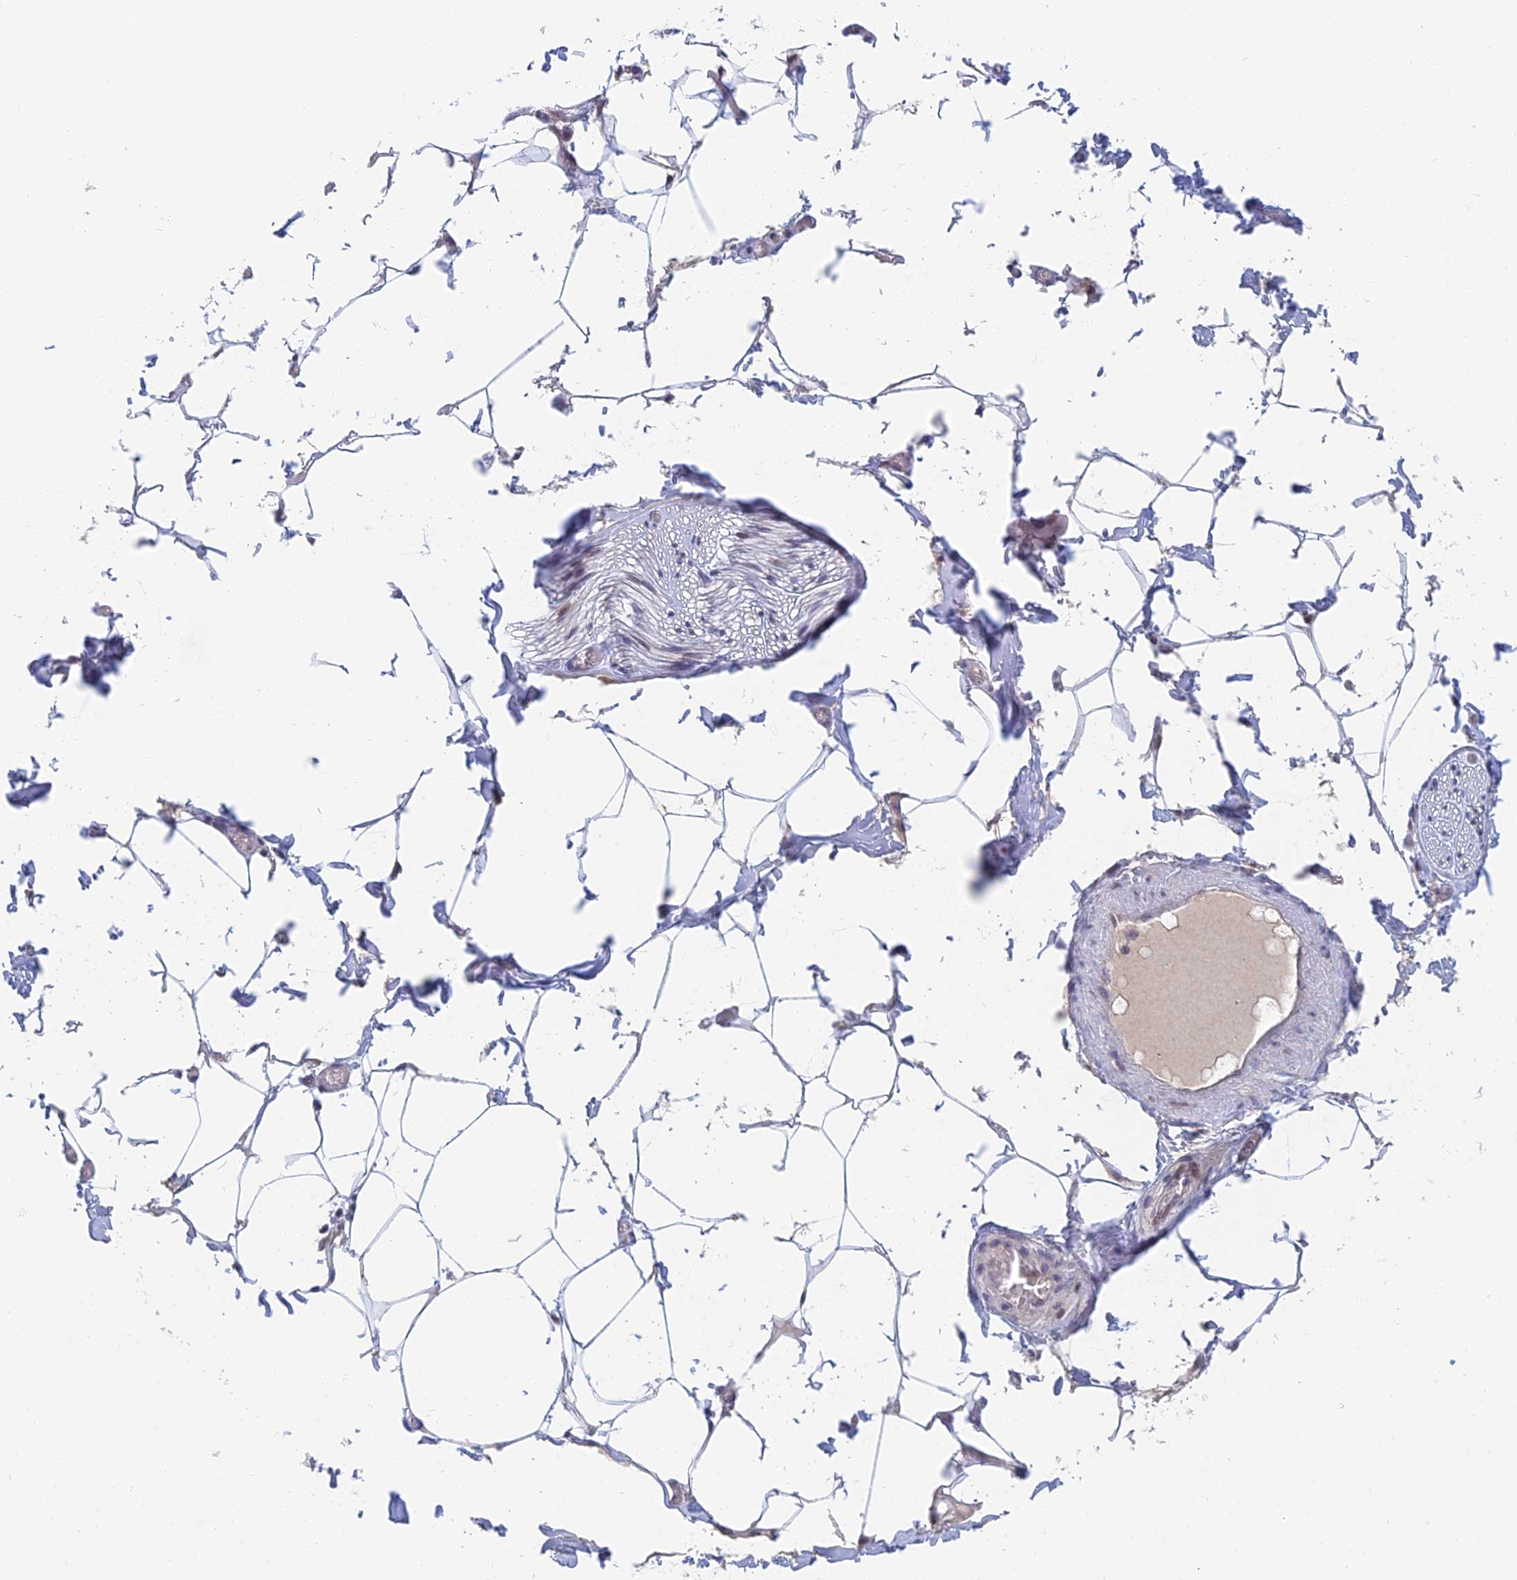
{"staining": {"intensity": "weak", "quantity": "<25%", "location": "cytoplasmic/membranous"}, "tissue": "adipose tissue", "cell_type": "Adipocytes", "image_type": "normal", "snomed": [{"axis": "morphology", "description": "Normal tissue, NOS"}, {"axis": "topography", "description": "Soft tissue"}, {"axis": "topography", "description": "Adipose tissue"}, {"axis": "topography", "description": "Vascular tissue"}, {"axis": "topography", "description": "Peripheral nerve tissue"}], "caption": "Protein analysis of normal adipose tissue exhibits no significant staining in adipocytes. (Brightfield microscopy of DAB immunohistochemistry at high magnification).", "gene": "ZUP1", "patient": {"sex": "male", "age": 46}}